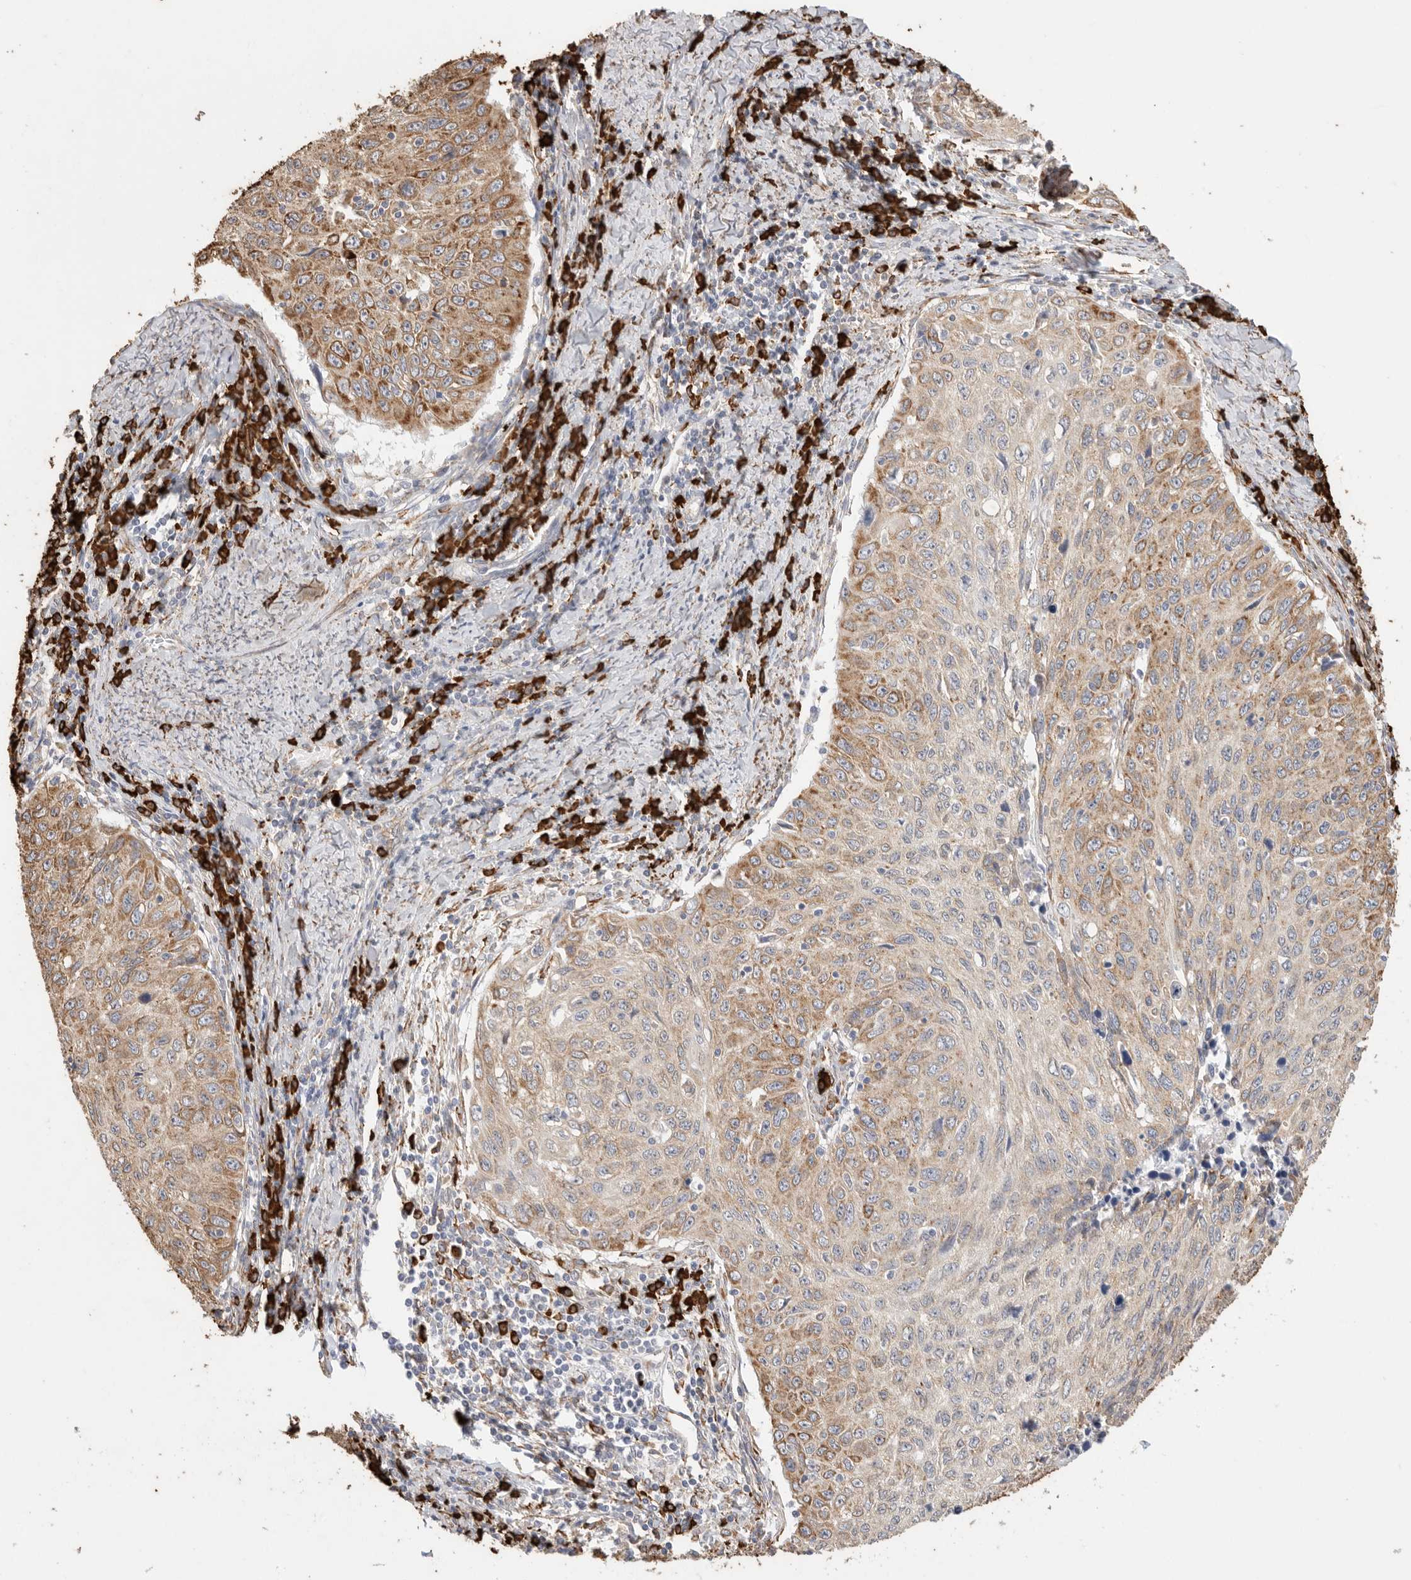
{"staining": {"intensity": "moderate", "quantity": ">75%", "location": "cytoplasmic/membranous"}, "tissue": "cervical cancer", "cell_type": "Tumor cells", "image_type": "cancer", "snomed": [{"axis": "morphology", "description": "Squamous cell carcinoma, NOS"}, {"axis": "topography", "description": "Cervix"}], "caption": "Cervical squamous cell carcinoma stained for a protein (brown) exhibits moderate cytoplasmic/membranous positive expression in approximately >75% of tumor cells.", "gene": "BLOC1S5", "patient": {"sex": "female", "age": 53}}